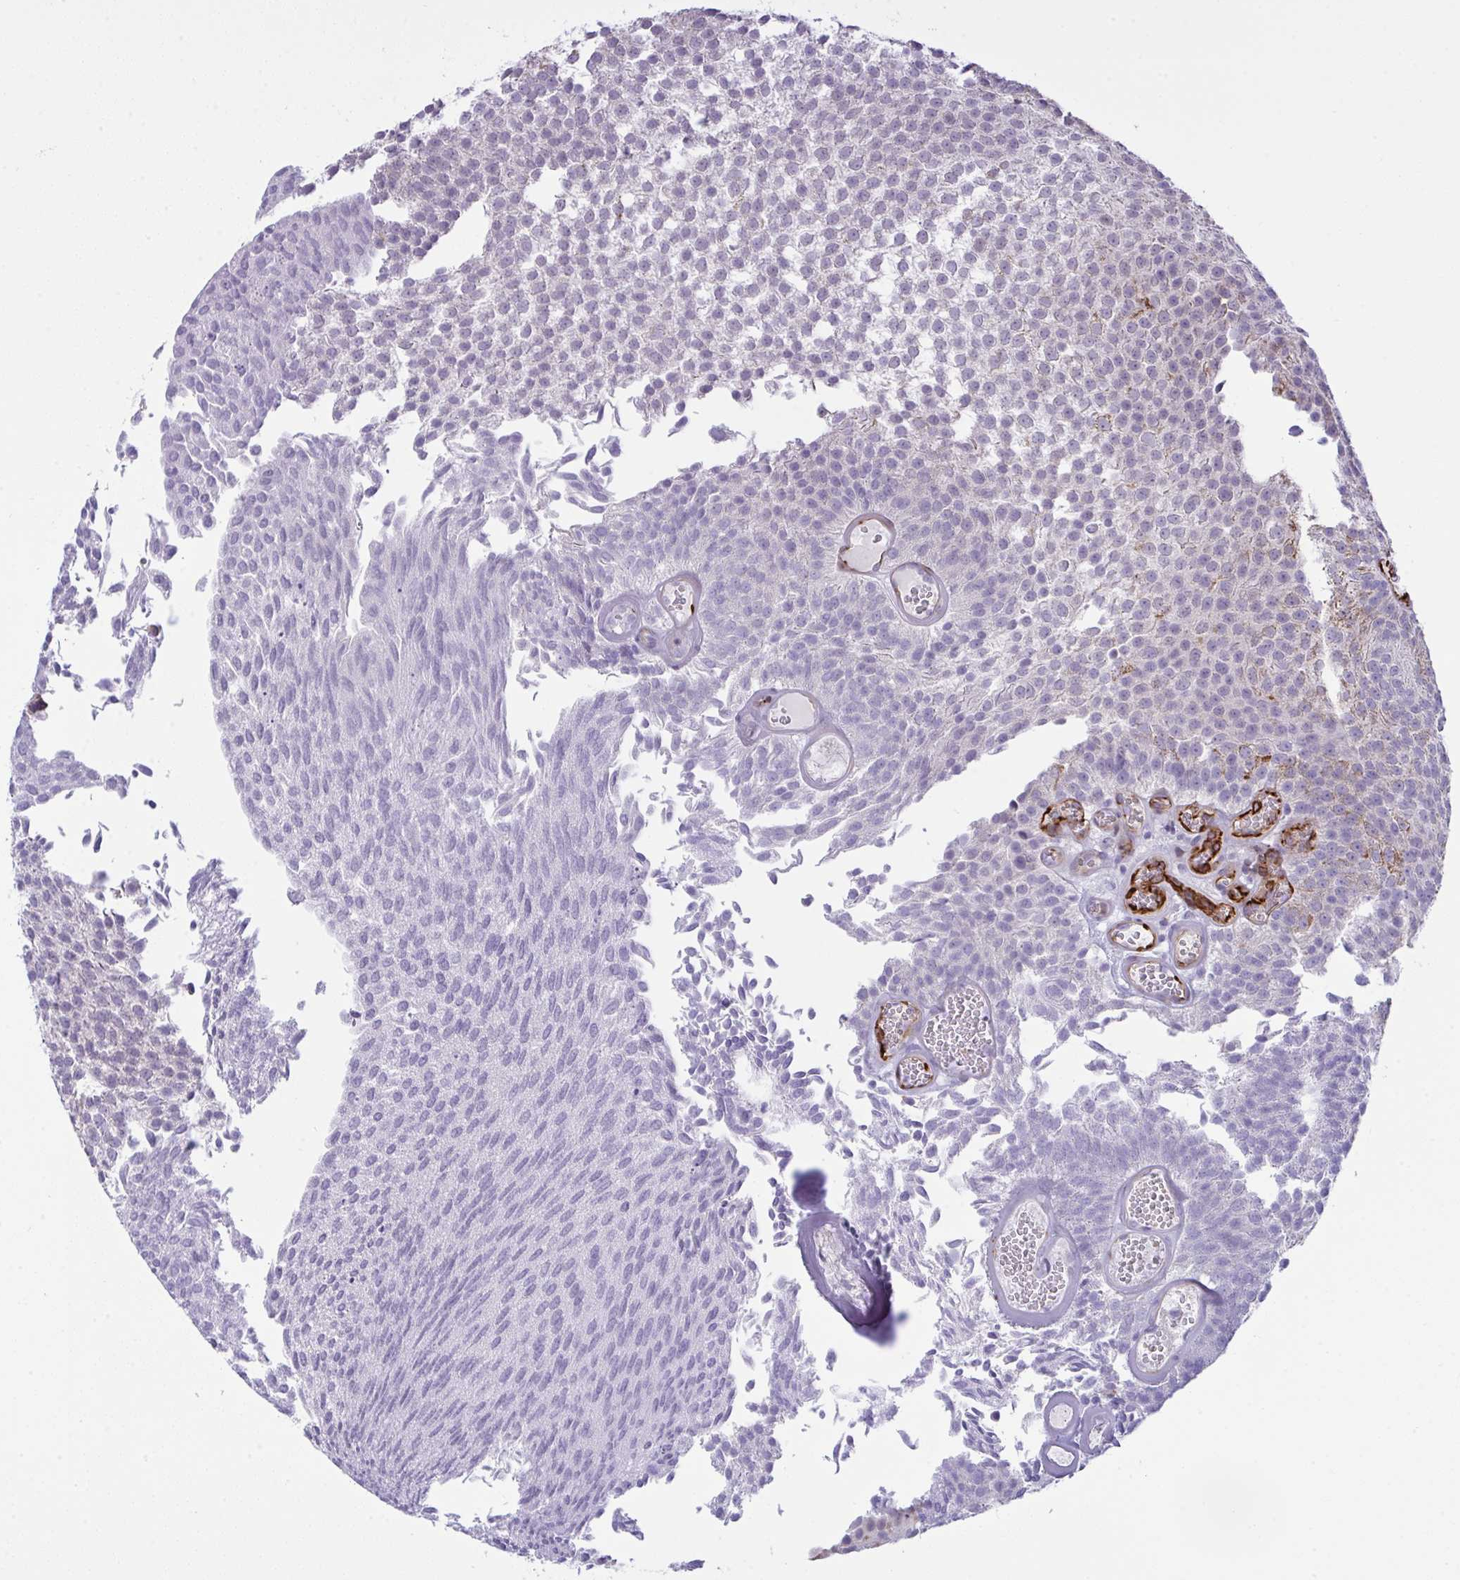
{"staining": {"intensity": "negative", "quantity": "none", "location": "none"}, "tissue": "urothelial cancer", "cell_type": "Tumor cells", "image_type": "cancer", "snomed": [{"axis": "morphology", "description": "Urothelial carcinoma, Low grade"}, {"axis": "topography", "description": "Urinary bladder"}], "caption": "Urothelial cancer was stained to show a protein in brown. There is no significant positivity in tumor cells.", "gene": "SLC35B1", "patient": {"sex": "male", "age": 82}}